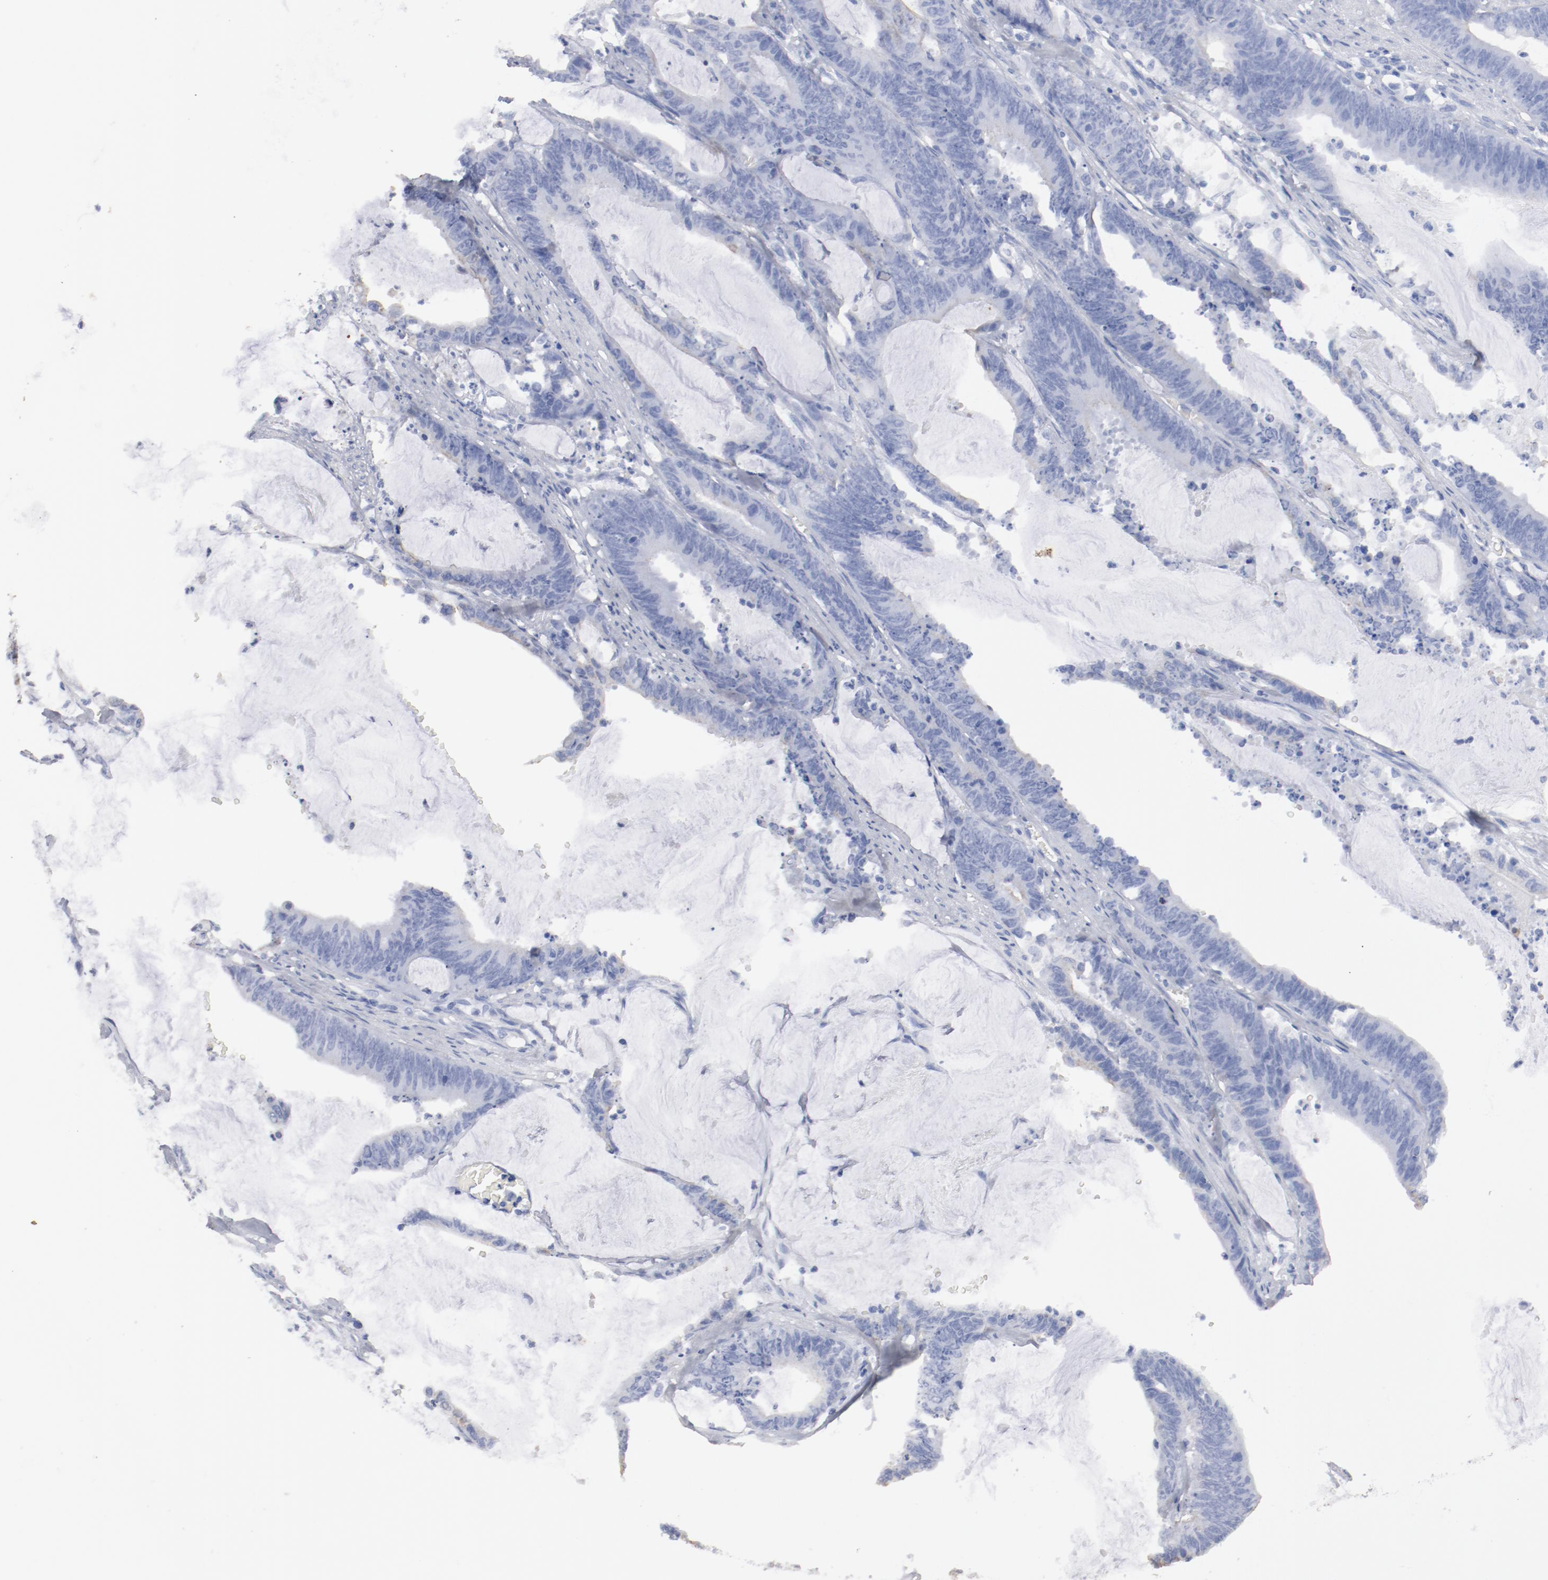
{"staining": {"intensity": "negative", "quantity": "none", "location": "none"}, "tissue": "colorectal cancer", "cell_type": "Tumor cells", "image_type": "cancer", "snomed": [{"axis": "morphology", "description": "Adenocarcinoma, NOS"}, {"axis": "topography", "description": "Rectum"}], "caption": "This is an immunohistochemistry (IHC) photomicrograph of human colorectal cancer. There is no staining in tumor cells.", "gene": "TSPAN6", "patient": {"sex": "female", "age": 66}}